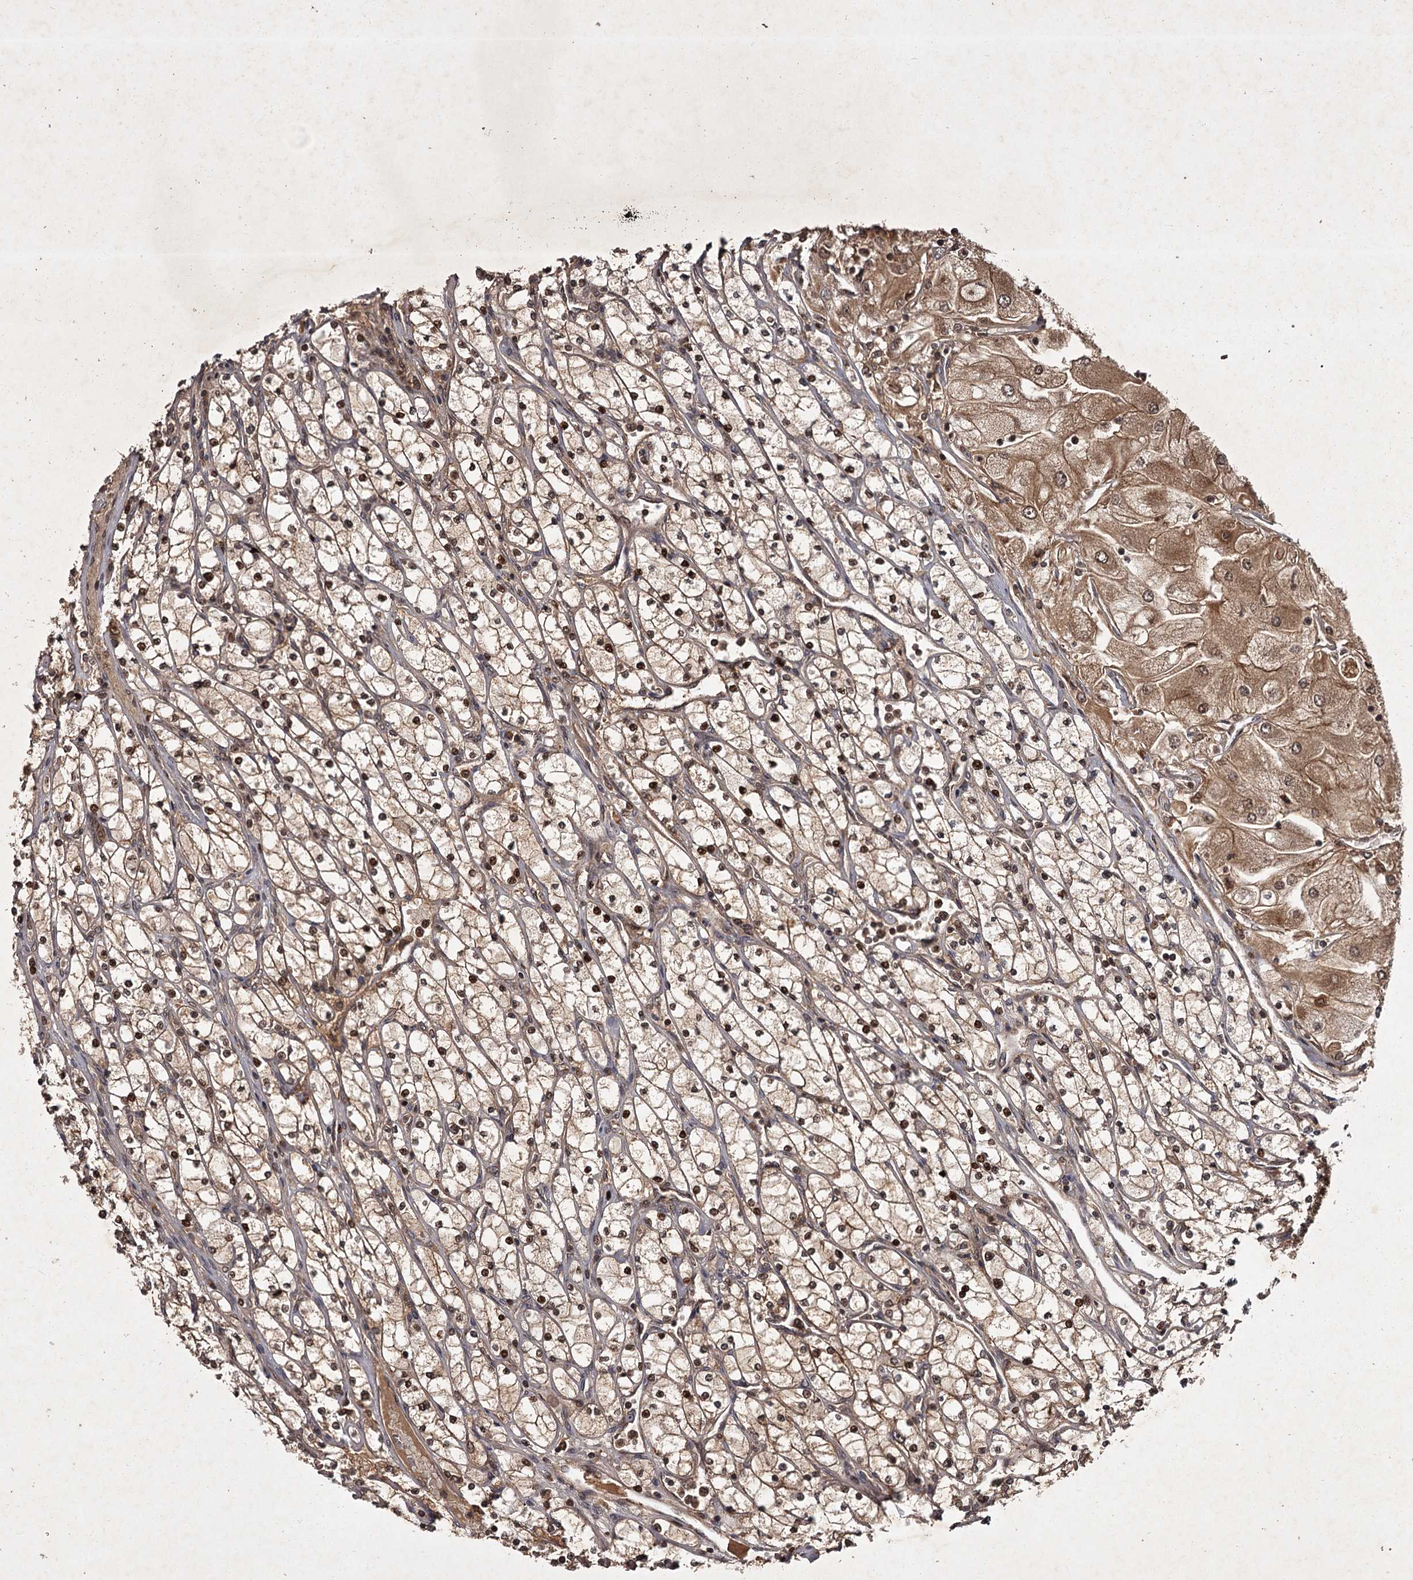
{"staining": {"intensity": "moderate", "quantity": "25%-75%", "location": "cytoplasmic/membranous"}, "tissue": "renal cancer", "cell_type": "Tumor cells", "image_type": "cancer", "snomed": [{"axis": "morphology", "description": "Adenocarcinoma, NOS"}, {"axis": "topography", "description": "Kidney"}], "caption": "Human renal adenocarcinoma stained for a protein (brown) exhibits moderate cytoplasmic/membranous positive expression in approximately 25%-75% of tumor cells.", "gene": "TBC1D23", "patient": {"sex": "male", "age": 80}}